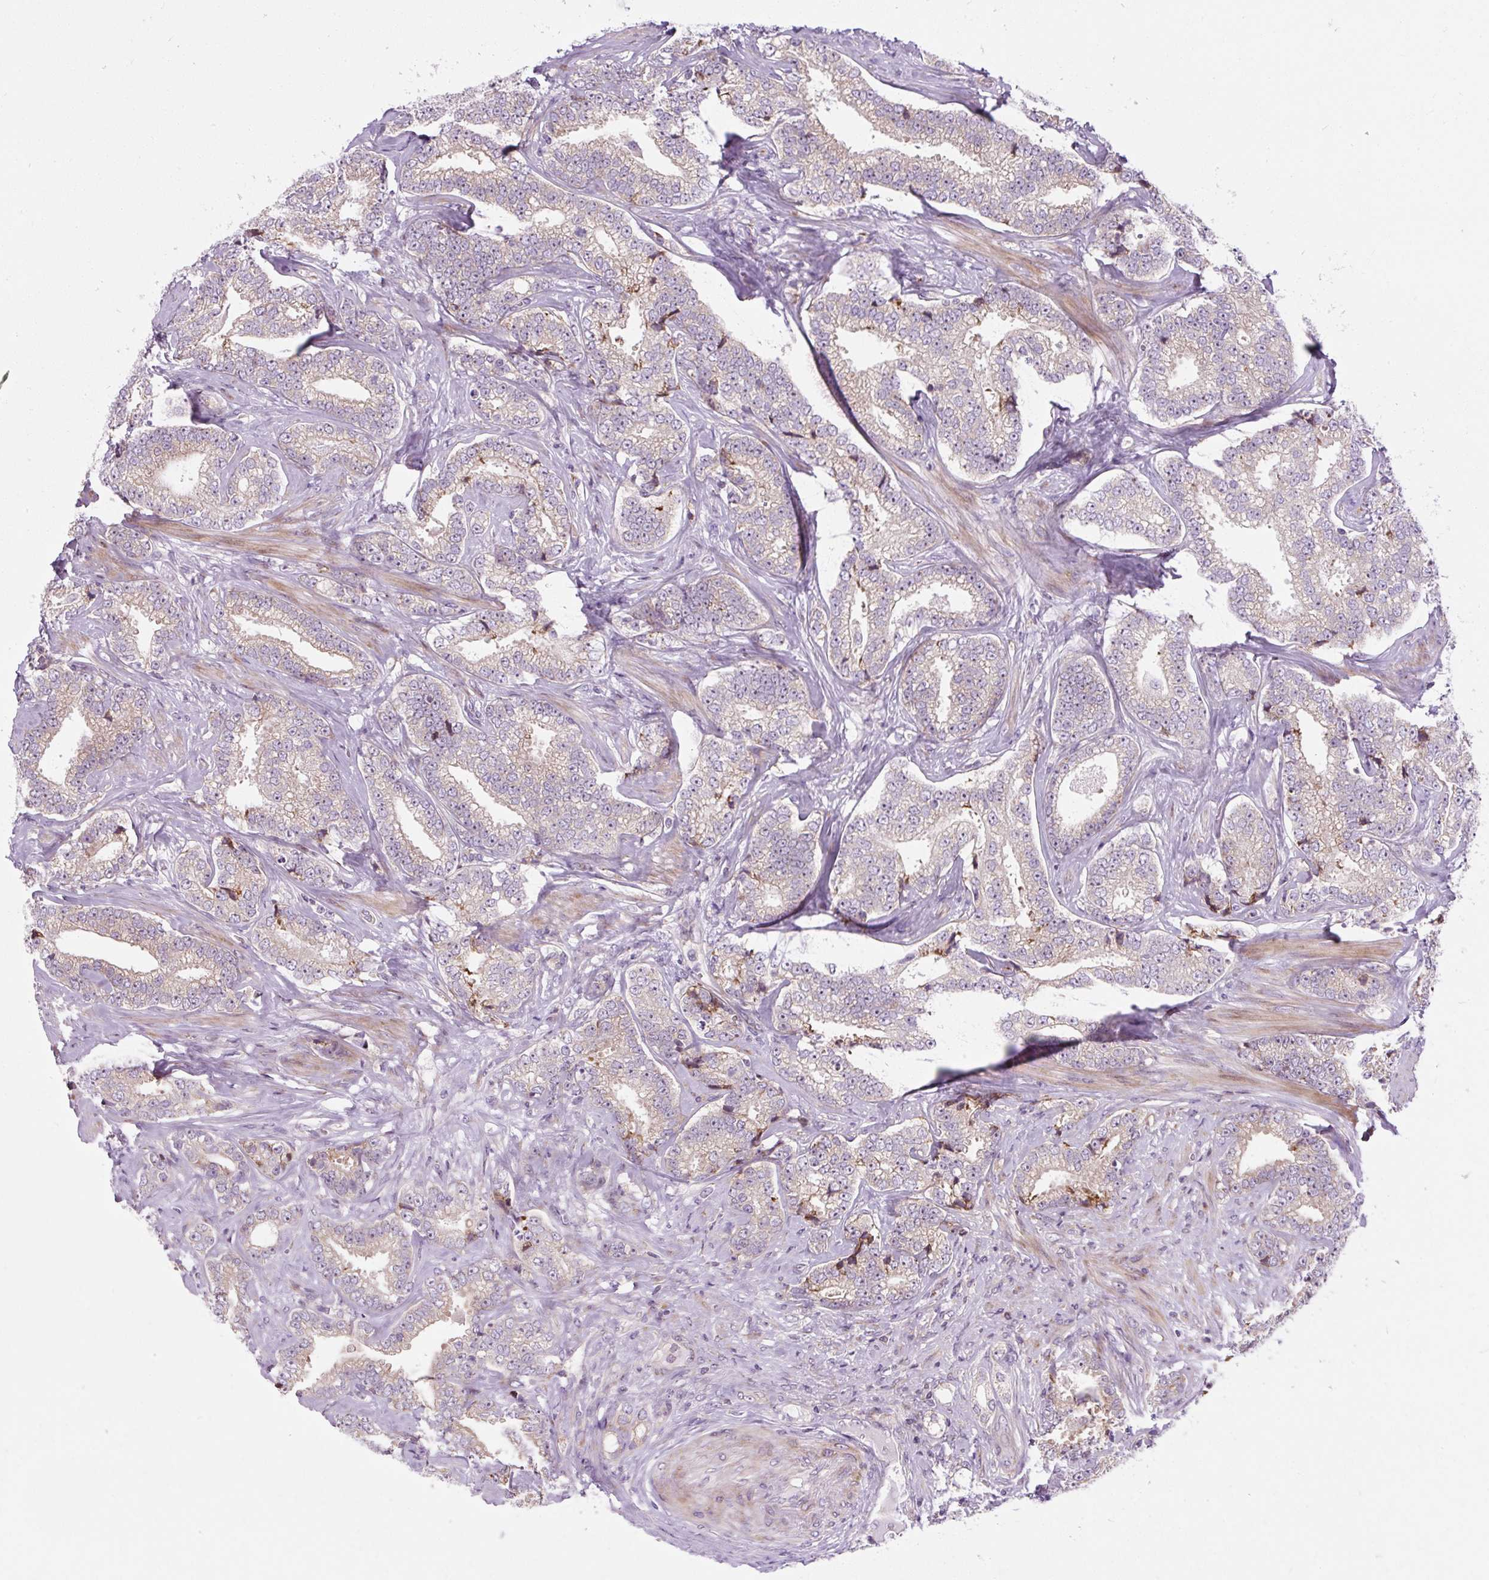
{"staining": {"intensity": "weak", "quantity": "25%-75%", "location": "cytoplasmic/membranous"}, "tissue": "prostate cancer", "cell_type": "Tumor cells", "image_type": "cancer", "snomed": [{"axis": "morphology", "description": "Adenocarcinoma, Low grade"}, {"axis": "topography", "description": "Prostate"}], "caption": "An immunohistochemistry (IHC) image of tumor tissue is shown. Protein staining in brown labels weak cytoplasmic/membranous positivity in prostate low-grade adenocarcinoma within tumor cells. (Stains: DAB in brown, nuclei in blue, Microscopy: brightfield microscopy at high magnification).", "gene": "CISD3", "patient": {"sex": "male", "age": 63}}